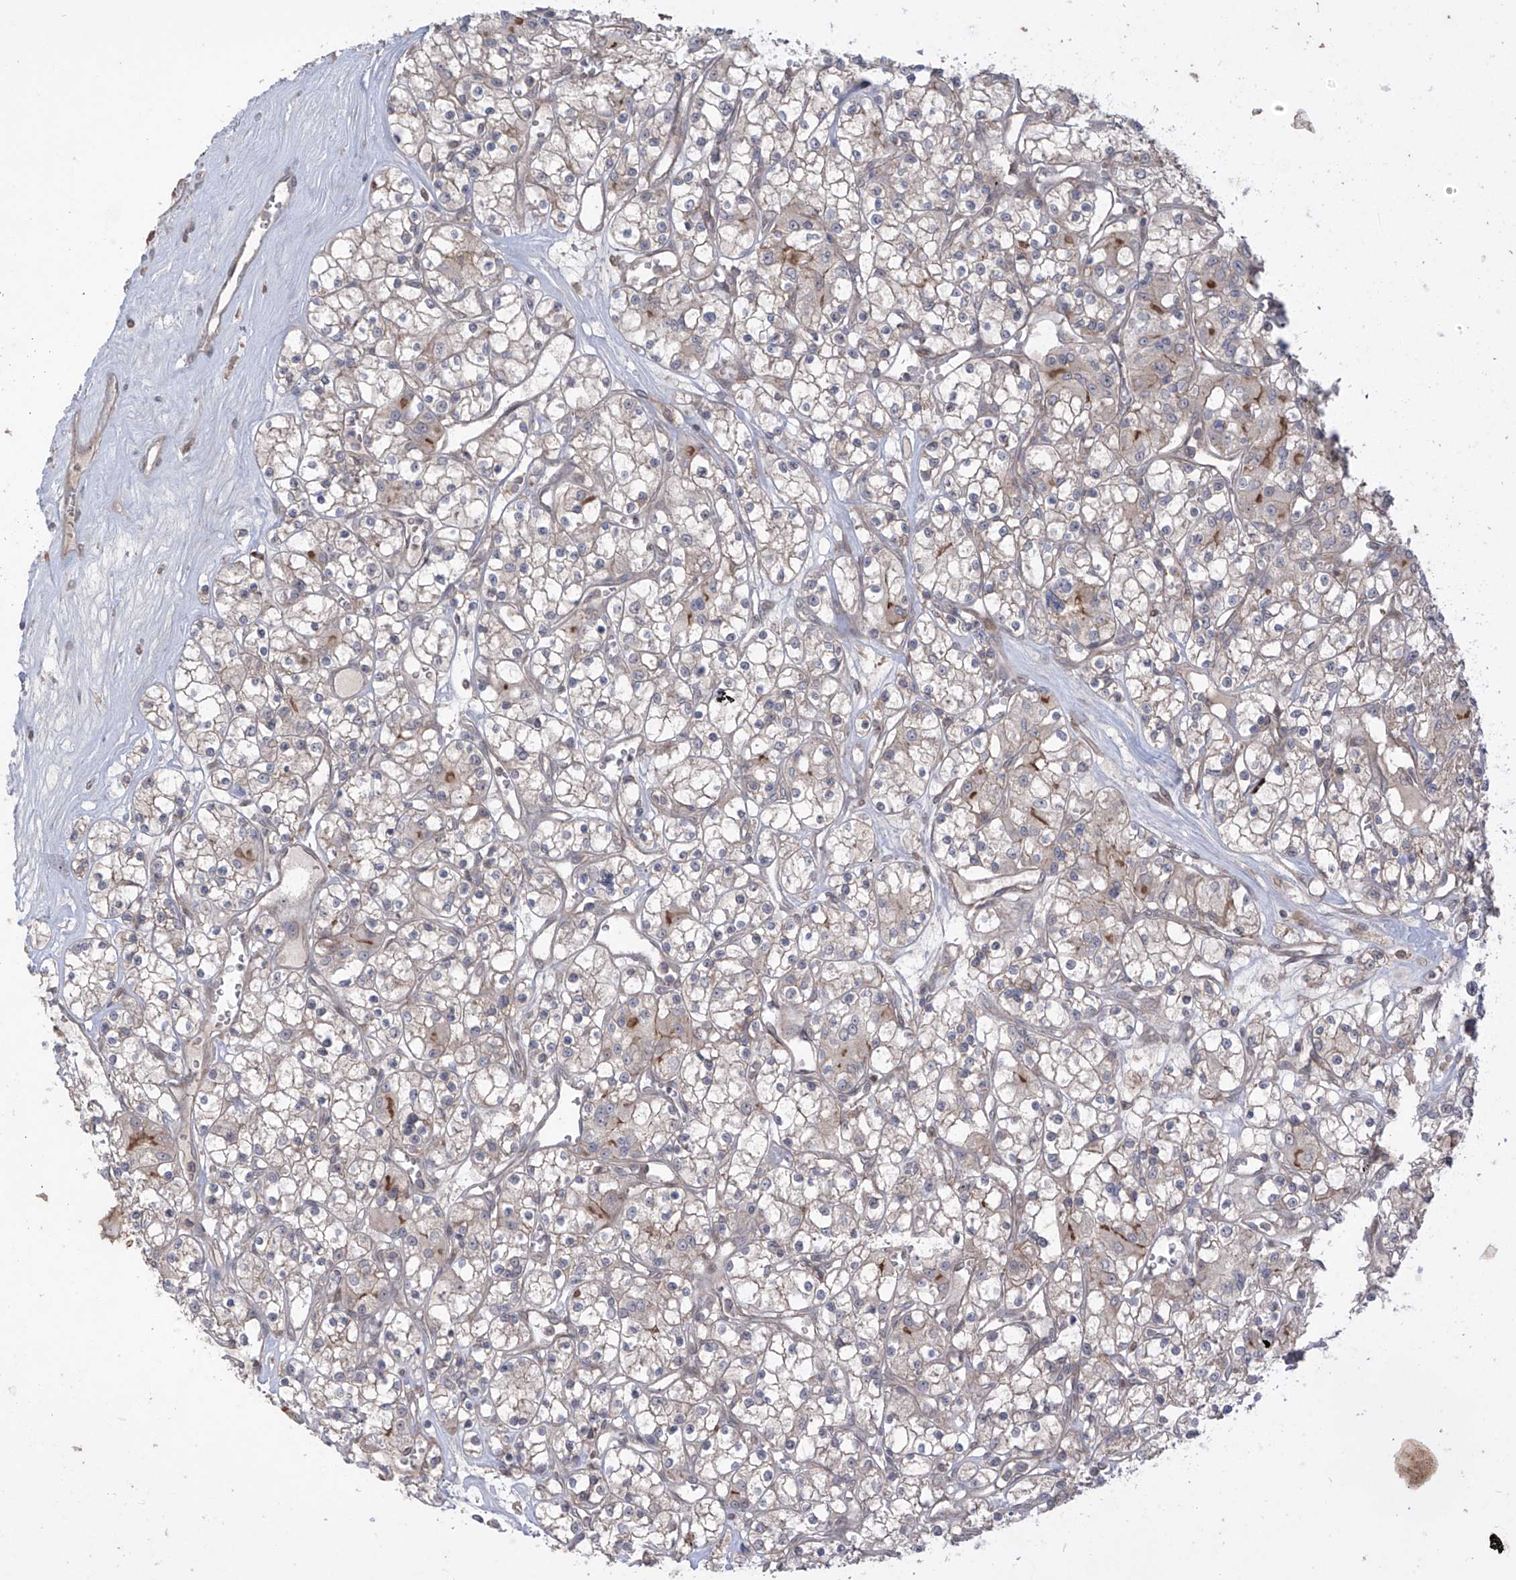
{"staining": {"intensity": "weak", "quantity": "<25%", "location": "cytoplasmic/membranous"}, "tissue": "renal cancer", "cell_type": "Tumor cells", "image_type": "cancer", "snomed": [{"axis": "morphology", "description": "Adenocarcinoma, NOS"}, {"axis": "topography", "description": "Kidney"}], "caption": "Immunohistochemistry (IHC) of renal adenocarcinoma exhibits no staining in tumor cells.", "gene": "LRRC74A", "patient": {"sex": "female", "age": 59}}